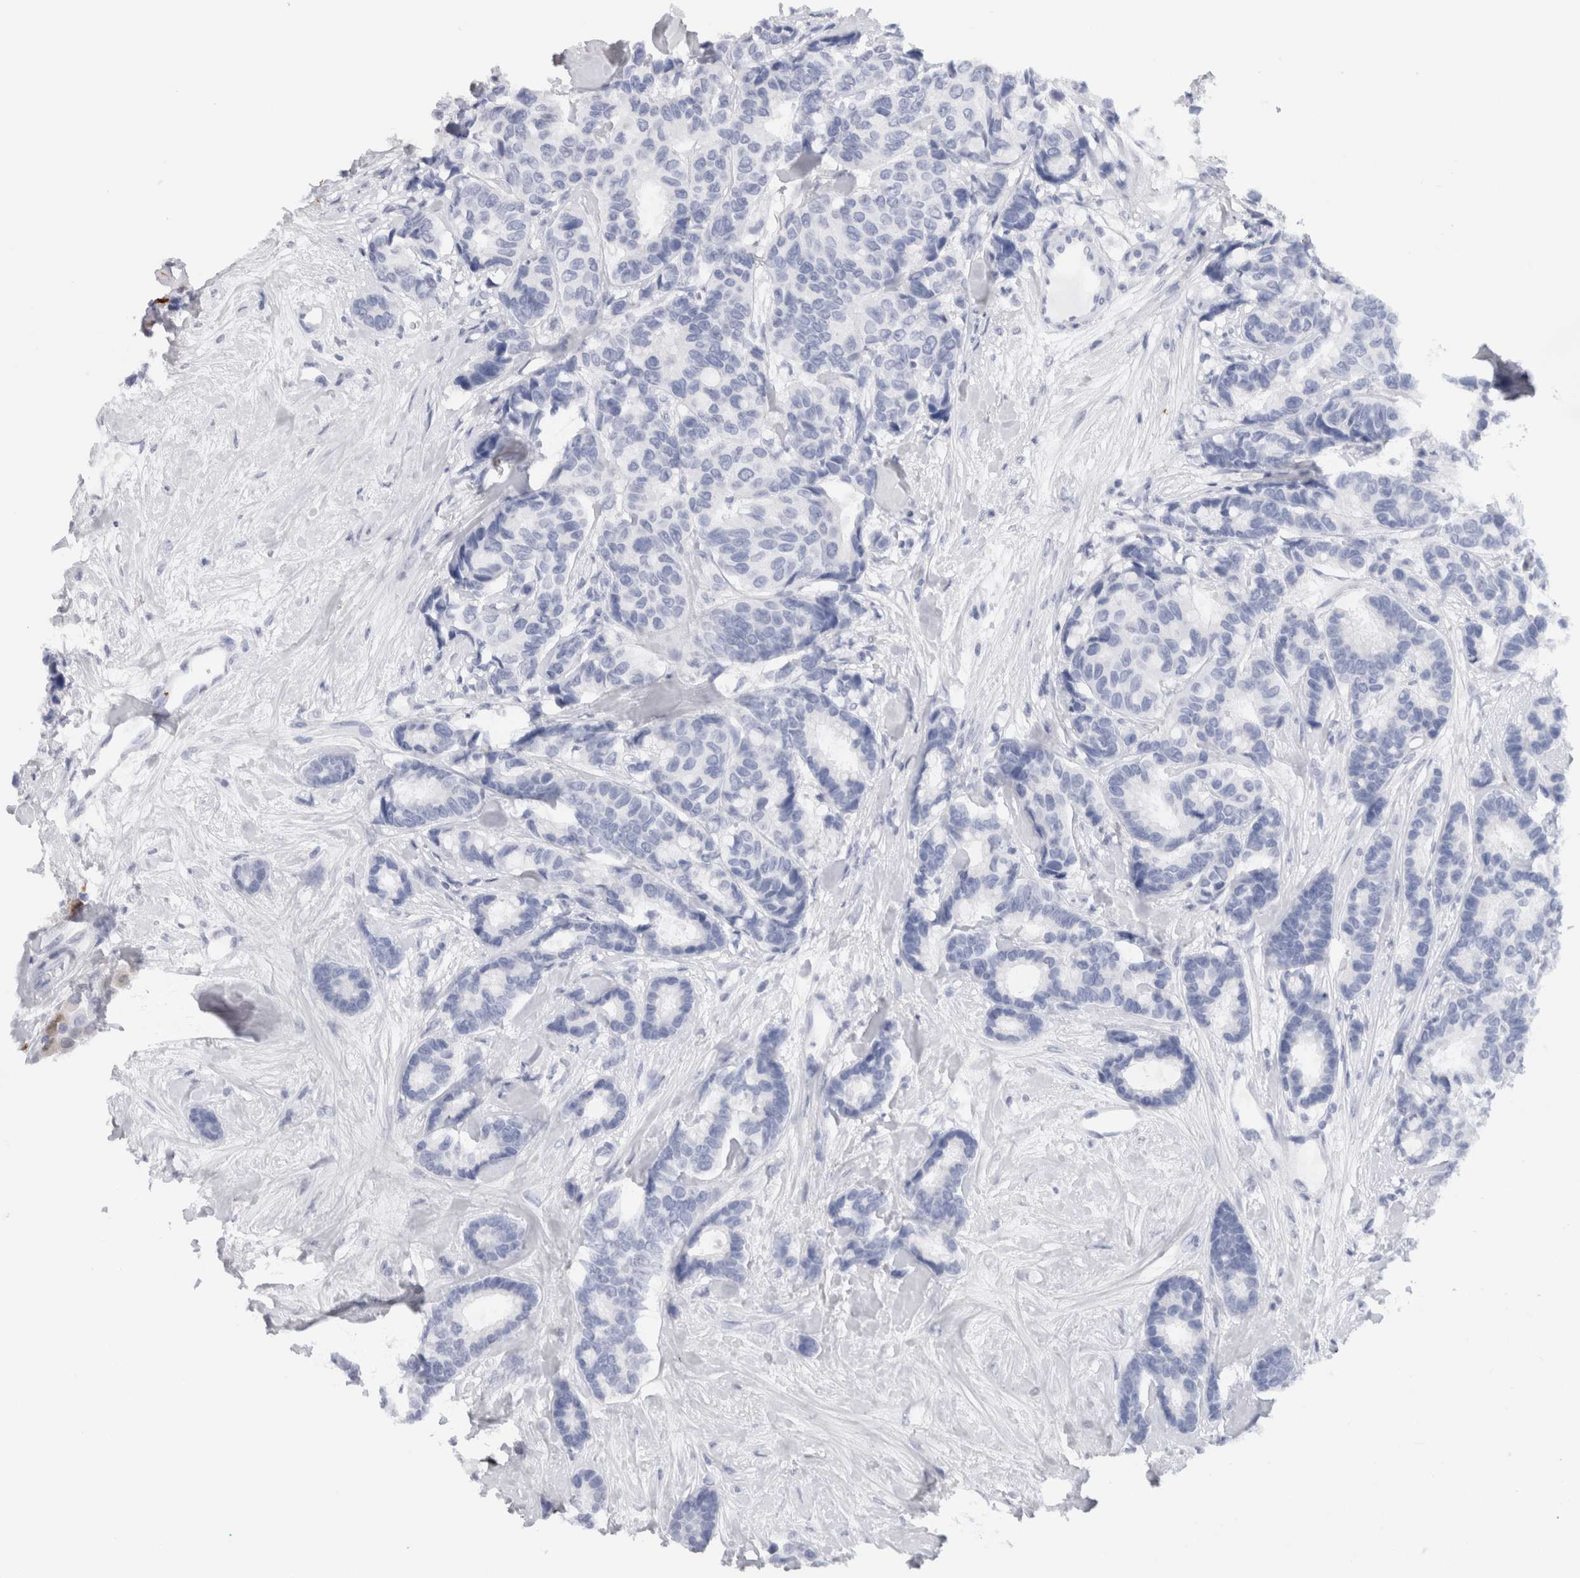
{"staining": {"intensity": "negative", "quantity": "none", "location": "none"}, "tissue": "breast cancer", "cell_type": "Tumor cells", "image_type": "cancer", "snomed": [{"axis": "morphology", "description": "Duct carcinoma"}, {"axis": "topography", "description": "Breast"}], "caption": "Human breast cancer (intraductal carcinoma) stained for a protein using immunohistochemistry reveals no expression in tumor cells.", "gene": "S100A8", "patient": {"sex": "female", "age": 87}}